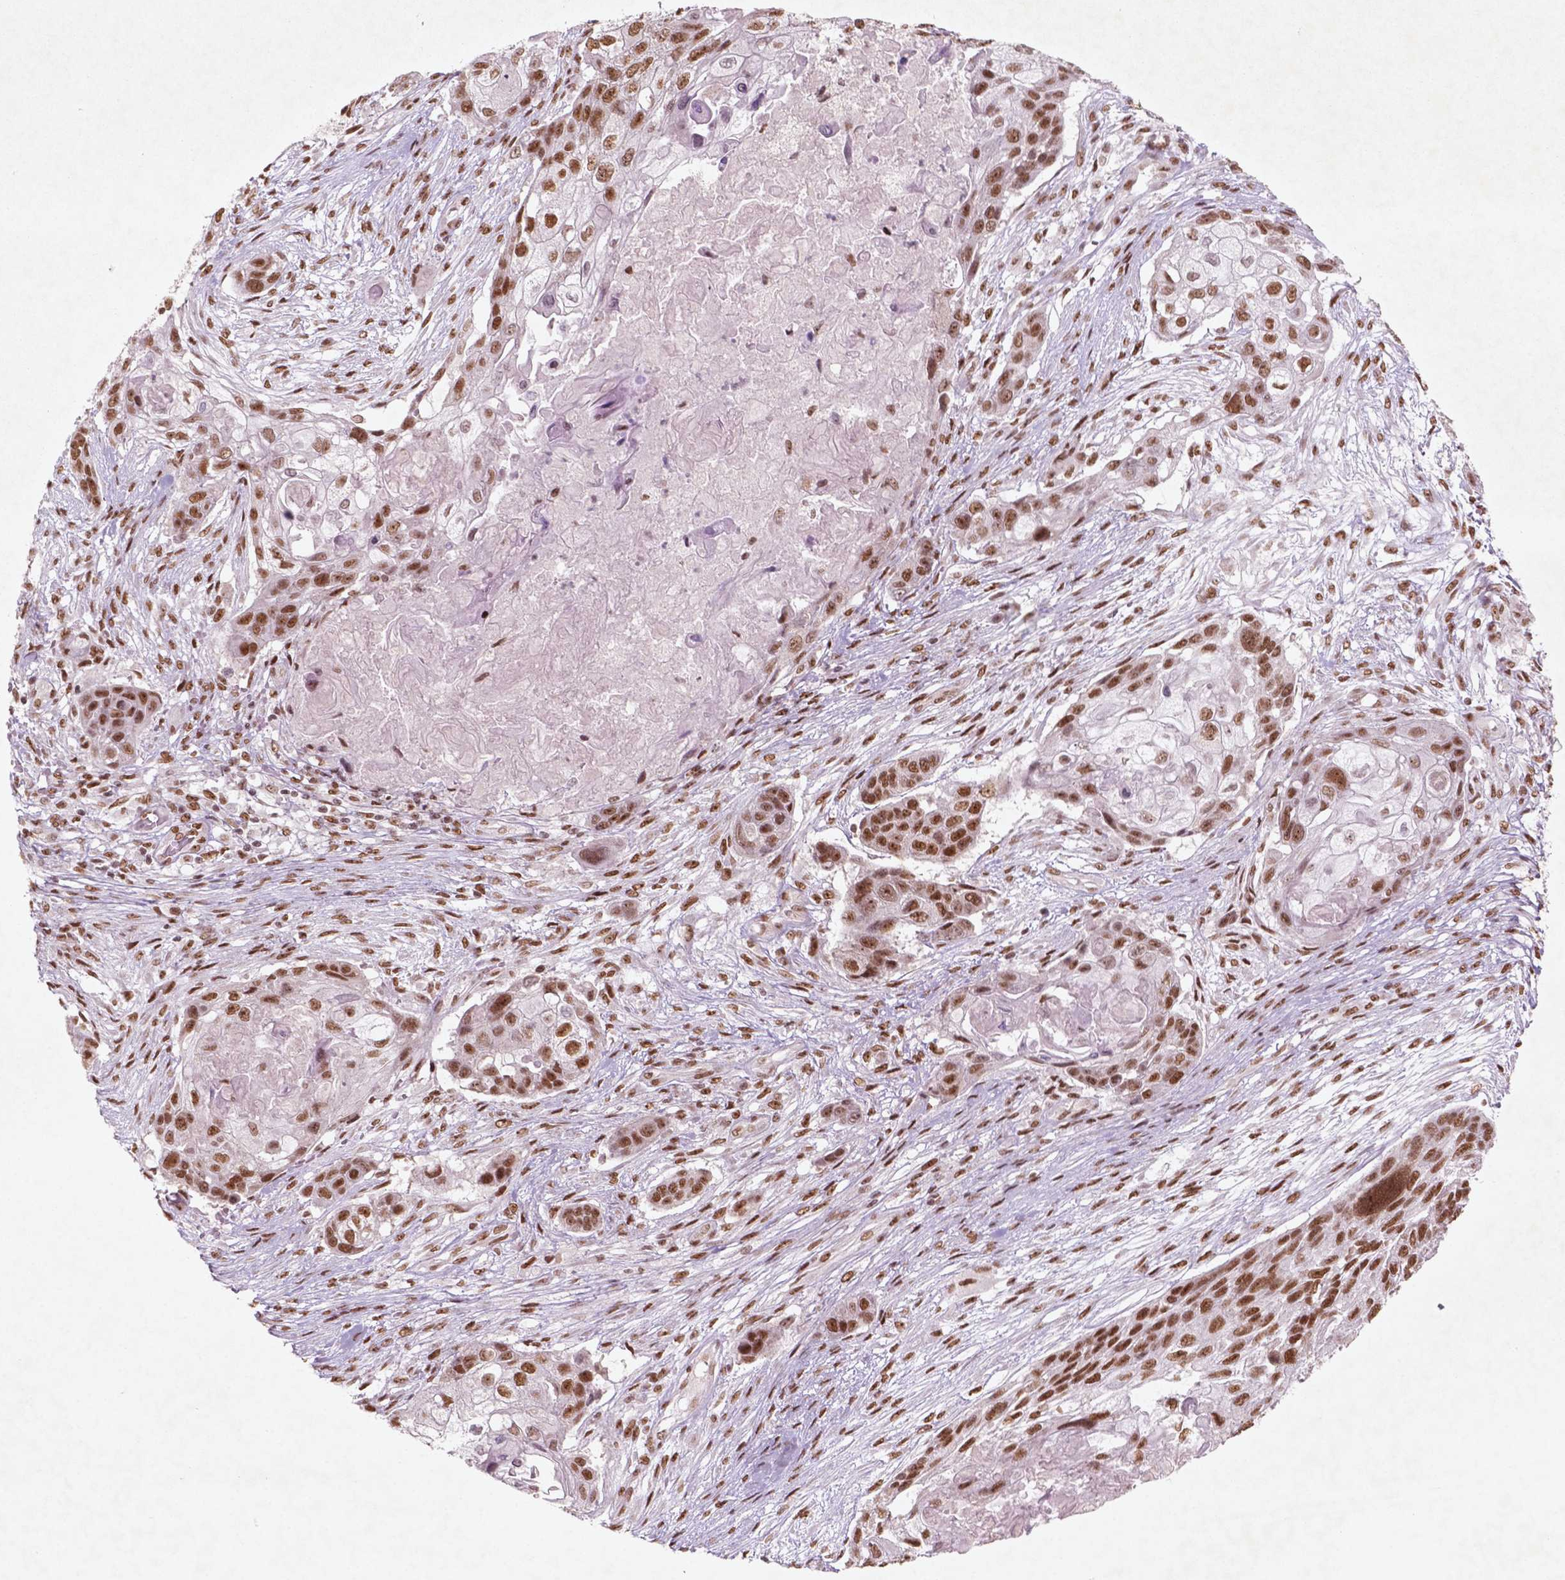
{"staining": {"intensity": "moderate", "quantity": ">75%", "location": "nuclear"}, "tissue": "lung cancer", "cell_type": "Tumor cells", "image_type": "cancer", "snomed": [{"axis": "morphology", "description": "Squamous cell carcinoma, NOS"}, {"axis": "topography", "description": "Lung"}], "caption": "A photomicrograph showing moderate nuclear expression in about >75% of tumor cells in squamous cell carcinoma (lung), as visualized by brown immunohistochemical staining.", "gene": "HMG20B", "patient": {"sex": "male", "age": 69}}